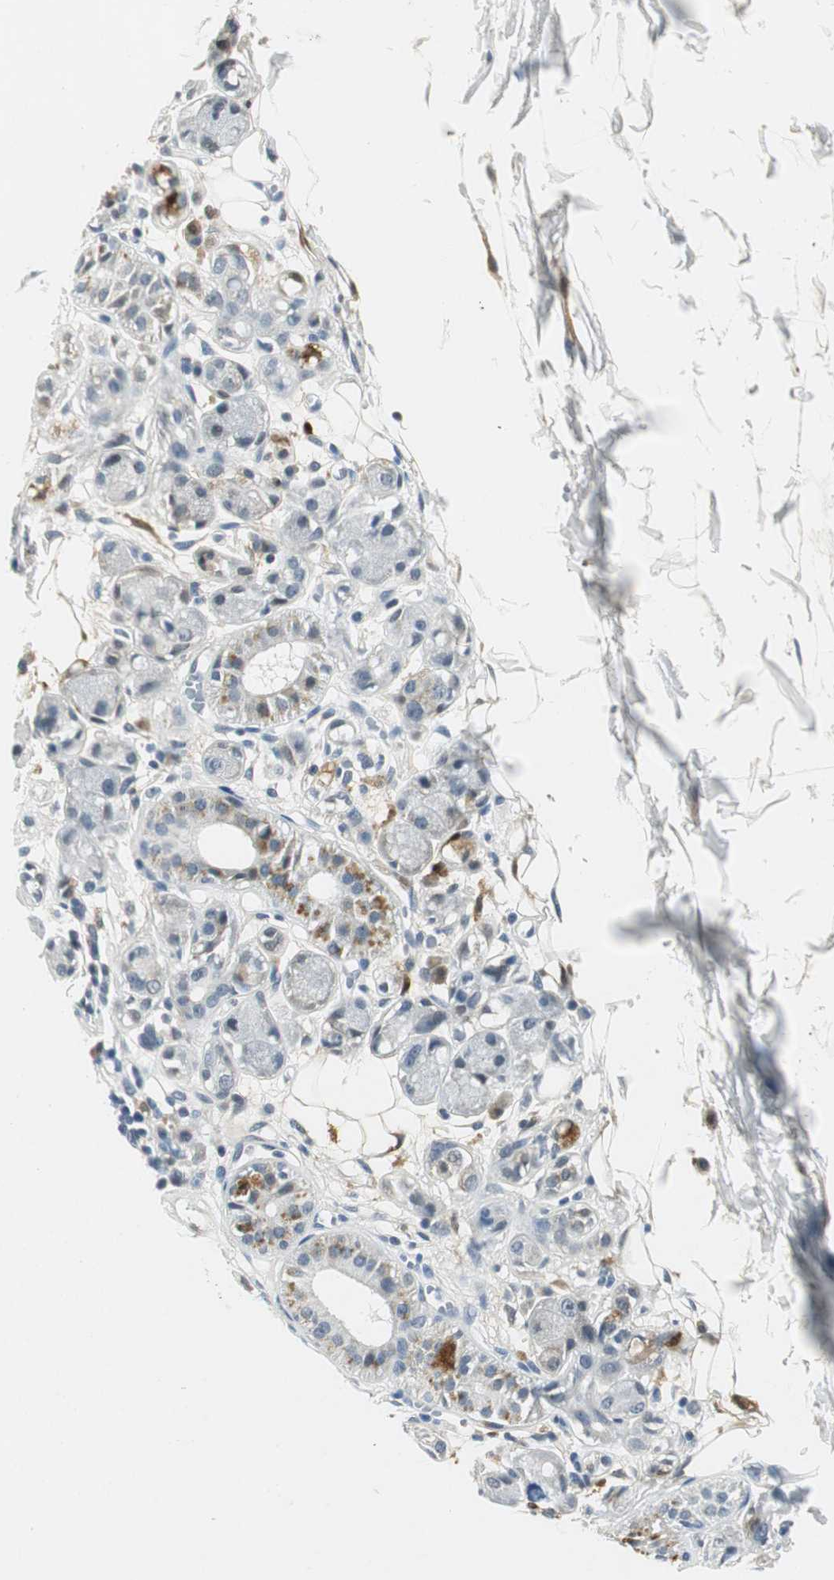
{"staining": {"intensity": "weak", "quantity": ">75%", "location": "cytoplasmic/membranous"}, "tissue": "adipose tissue", "cell_type": "Adipocytes", "image_type": "normal", "snomed": [{"axis": "morphology", "description": "Normal tissue, NOS"}, {"axis": "morphology", "description": "Inflammation, NOS"}, {"axis": "topography", "description": "Vascular tissue"}, {"axis": "topography", "description": "Salivary gland"}], "caption": "IHC micrograph of normal adipose tissue: human adipose tissue stained using immunohistochemistry displays low levels of weak protein expression localized specifically in the cytoplasmic/membranous of adipocytes, appearing as a cytoplasmic/membranous brown color.", "gene": "ME1", "patient": {"sex": "female", "age": 75}}